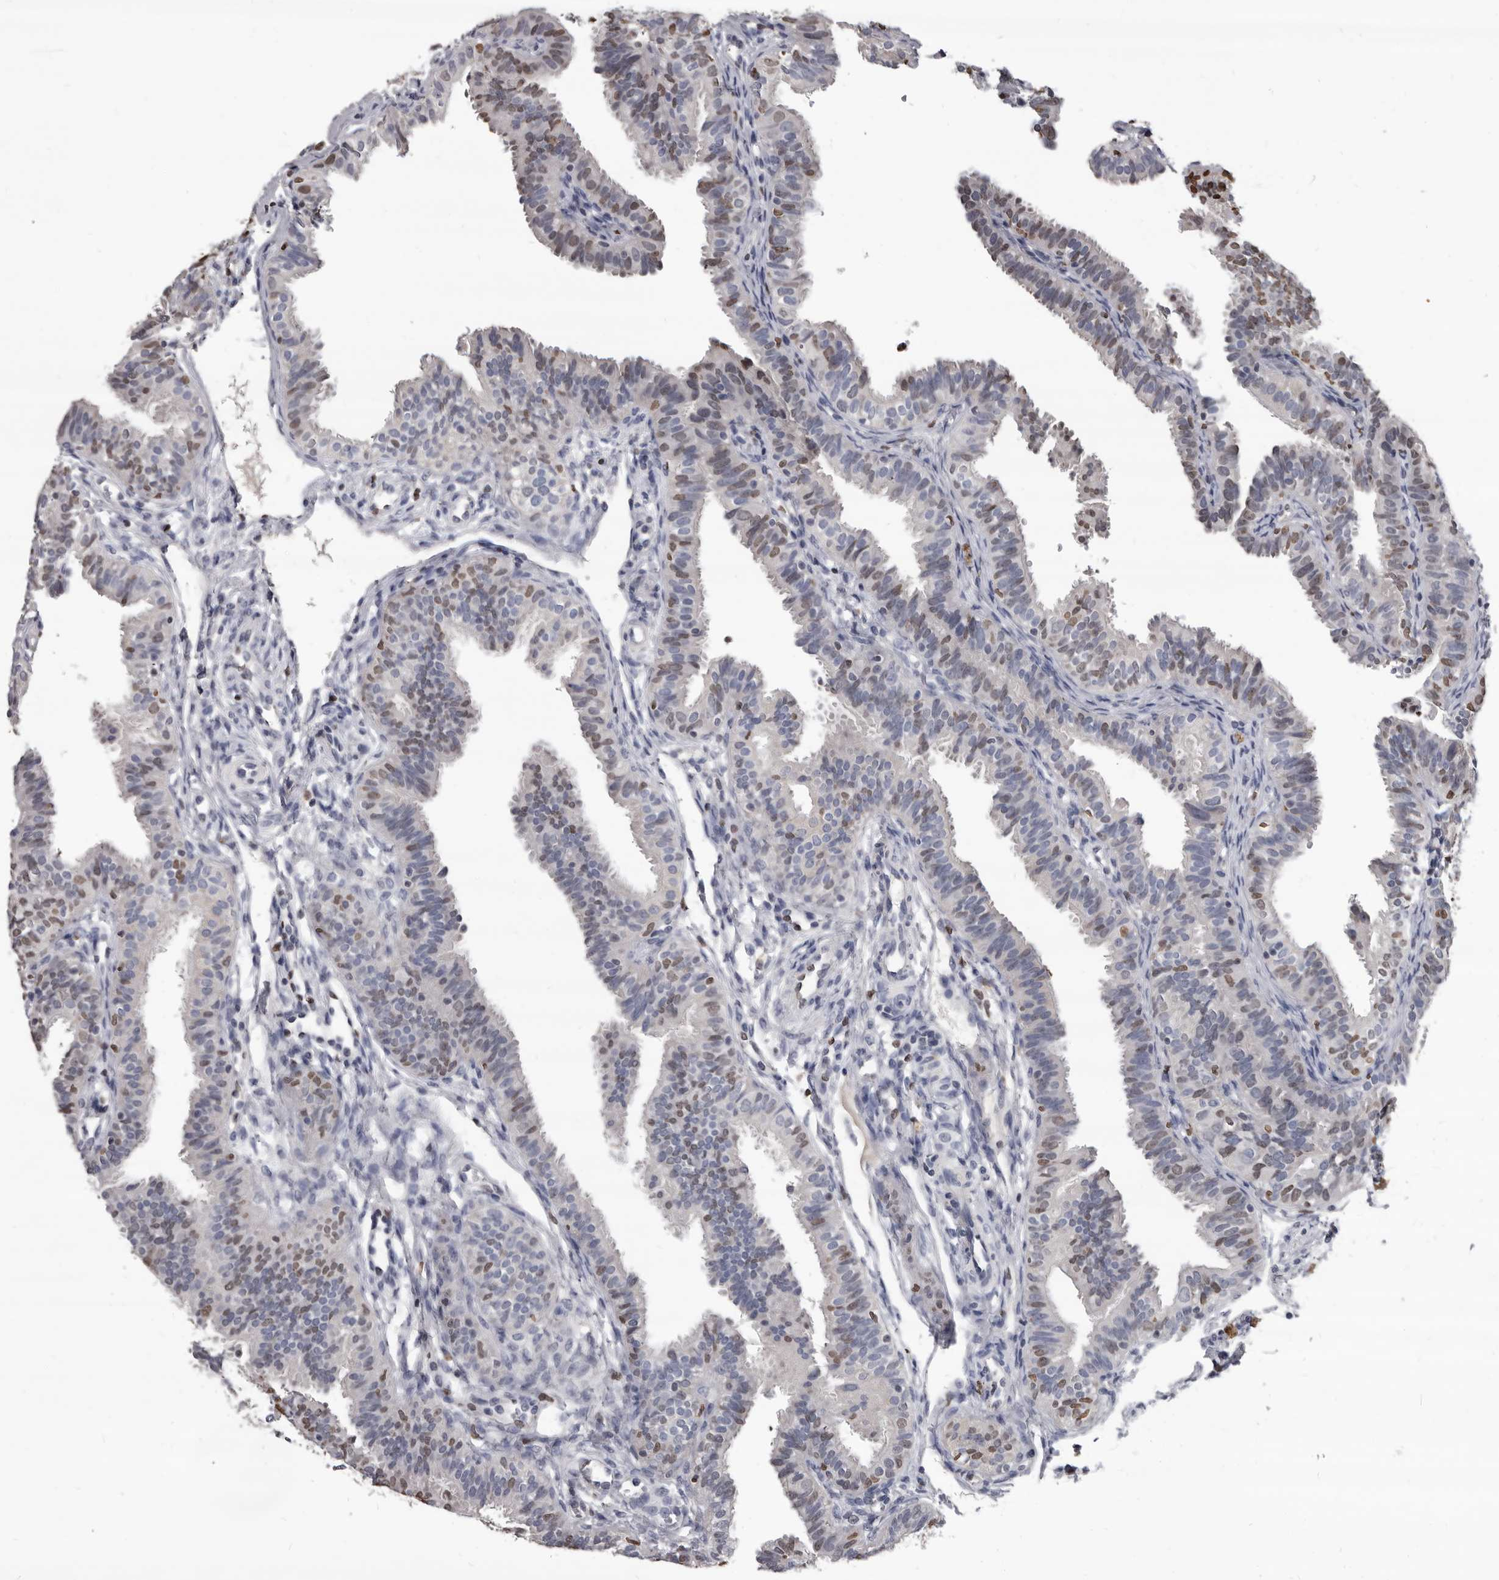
{"staining": {"intensity": "moderate", "quantity": "<25%", "location": "nuclear"}, "tissue": "fallopian tube", "cell_type": "Glandular cells", "image_type": "normal", "snomed": [{"axis": "morphology", "description": "Normal tissue, NOS"}, {"axis": "topography", "description": "Fallopian tube"}], "caption": "Unremarkable fallopian tube demonstrates moderate nuclear expression in about <25% of glandular cells.", "gene": "AHR", "patient": {"sex": "female", "age": 35}}